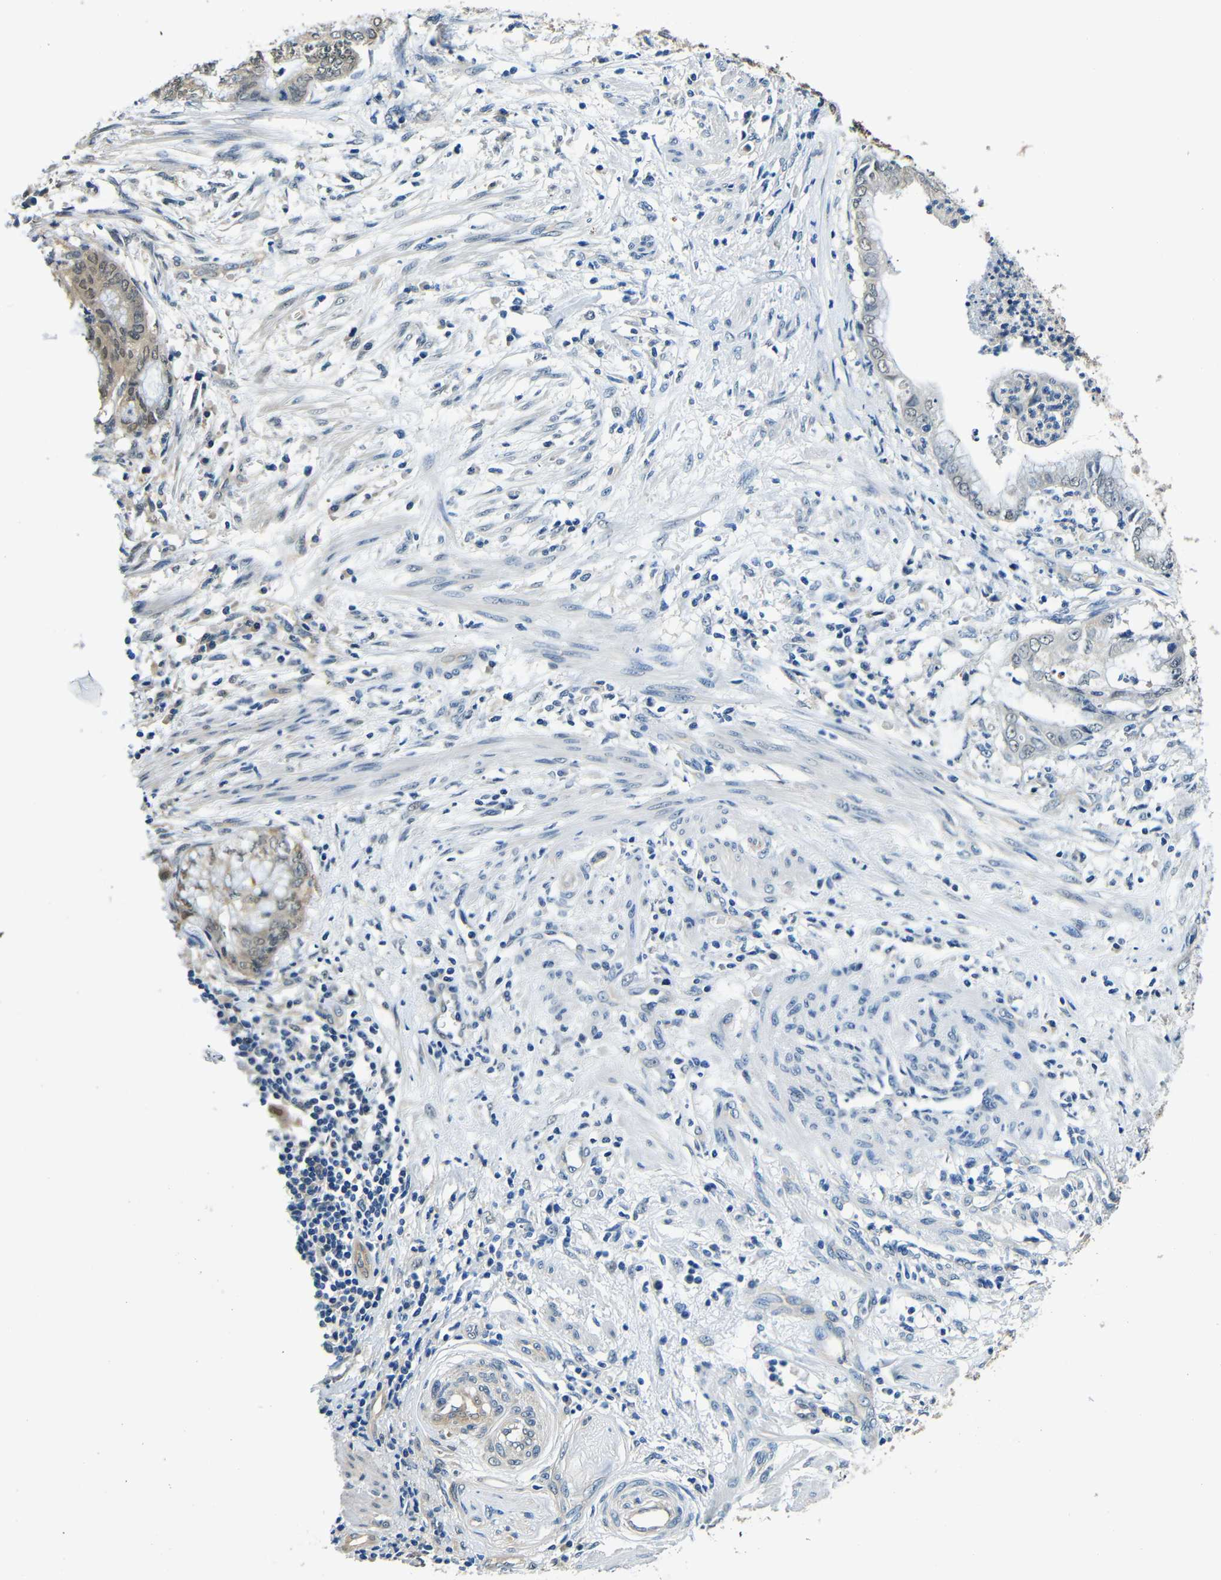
{"staining": {"intensity": "weak", "quantity": "<25%", "location": "cytoplasmic/membranous"}, "tissue": "endometrial cancer", "cell_type": "Tumor cells", "image_type": "cancer", "snomed": [{"axis": "morphology", "description": "Necrosis, NOS"}, {"axis": "morphology", "description": "Adenocarcinoma, NOS"}, {"axis": "topography", "description": "Endometrium"}], "caption": "Tumor cells are negative for brown protein staining in endometrial cancer (adenocarcinoma).", "gene": "ADAP1", "patient": {"sex": "female", "age": 79}}